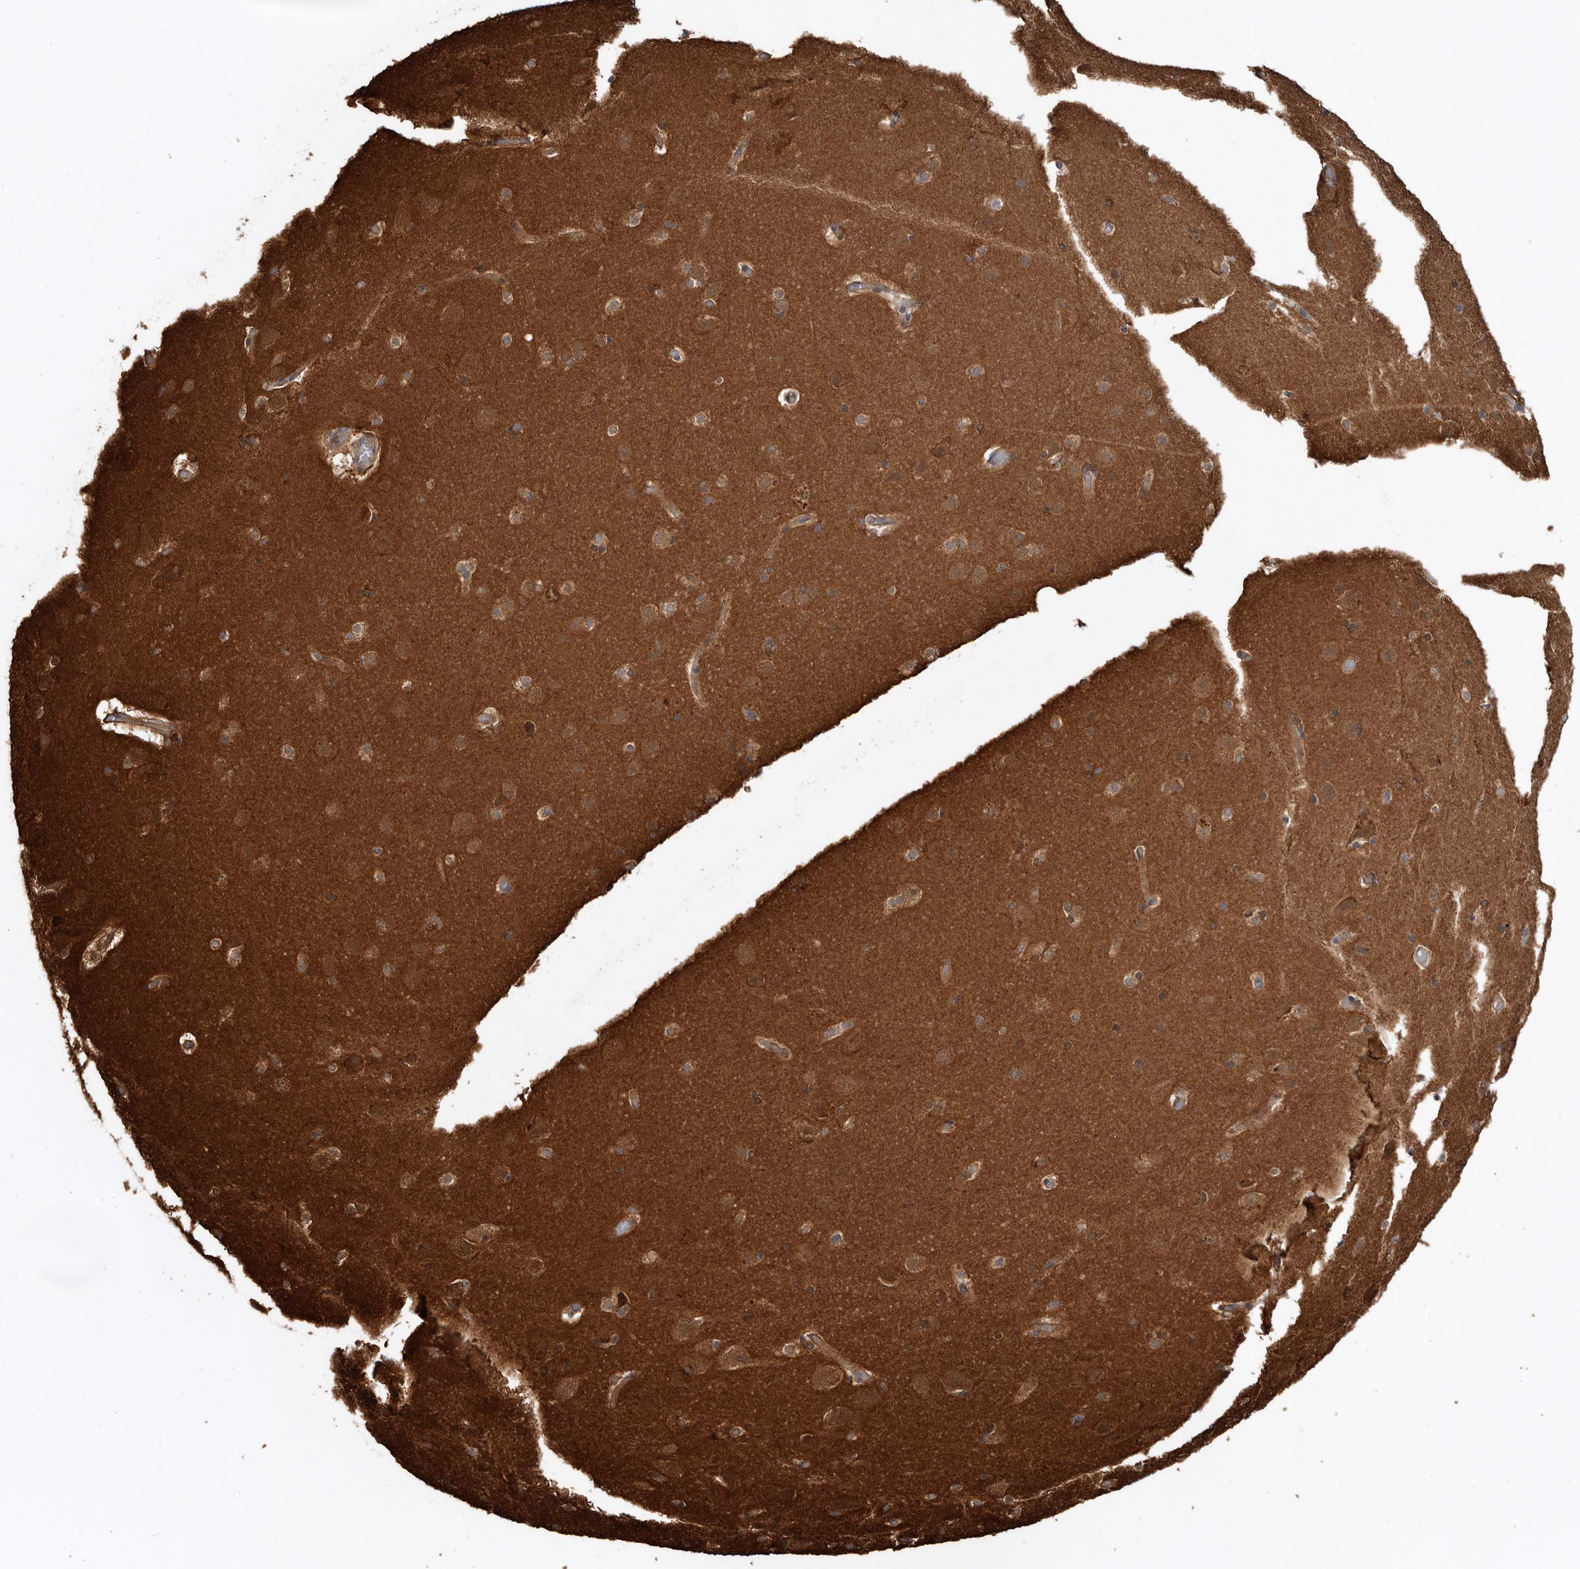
{"staining": {"intensity": "moderate", "quantity": ">75%", "location": "cytoplasmic/membranous"}, "tissue": "cerebral cortex", "cell_type": "Endothelial cells", "image_type": "normal", "snomed": [{"axis": "morphology", "description": "Normal tissue, NOS"}, {"axis": "topography", "description": "Cerebral cortex"}], "caption": "Endothelial cells show medium levels of moderate cytoplasmic/membranous positivity in about >75% of cells in unremarkable human cerebral cortex. The staining was performed using DAB (3,3'-diaminobenzidine), with brown indicating positive protein expression. Nuclei are stained blue with hematoxylin.", "gene": "EXOC3L1", "patient": {"sex": "male", "age": 57}}